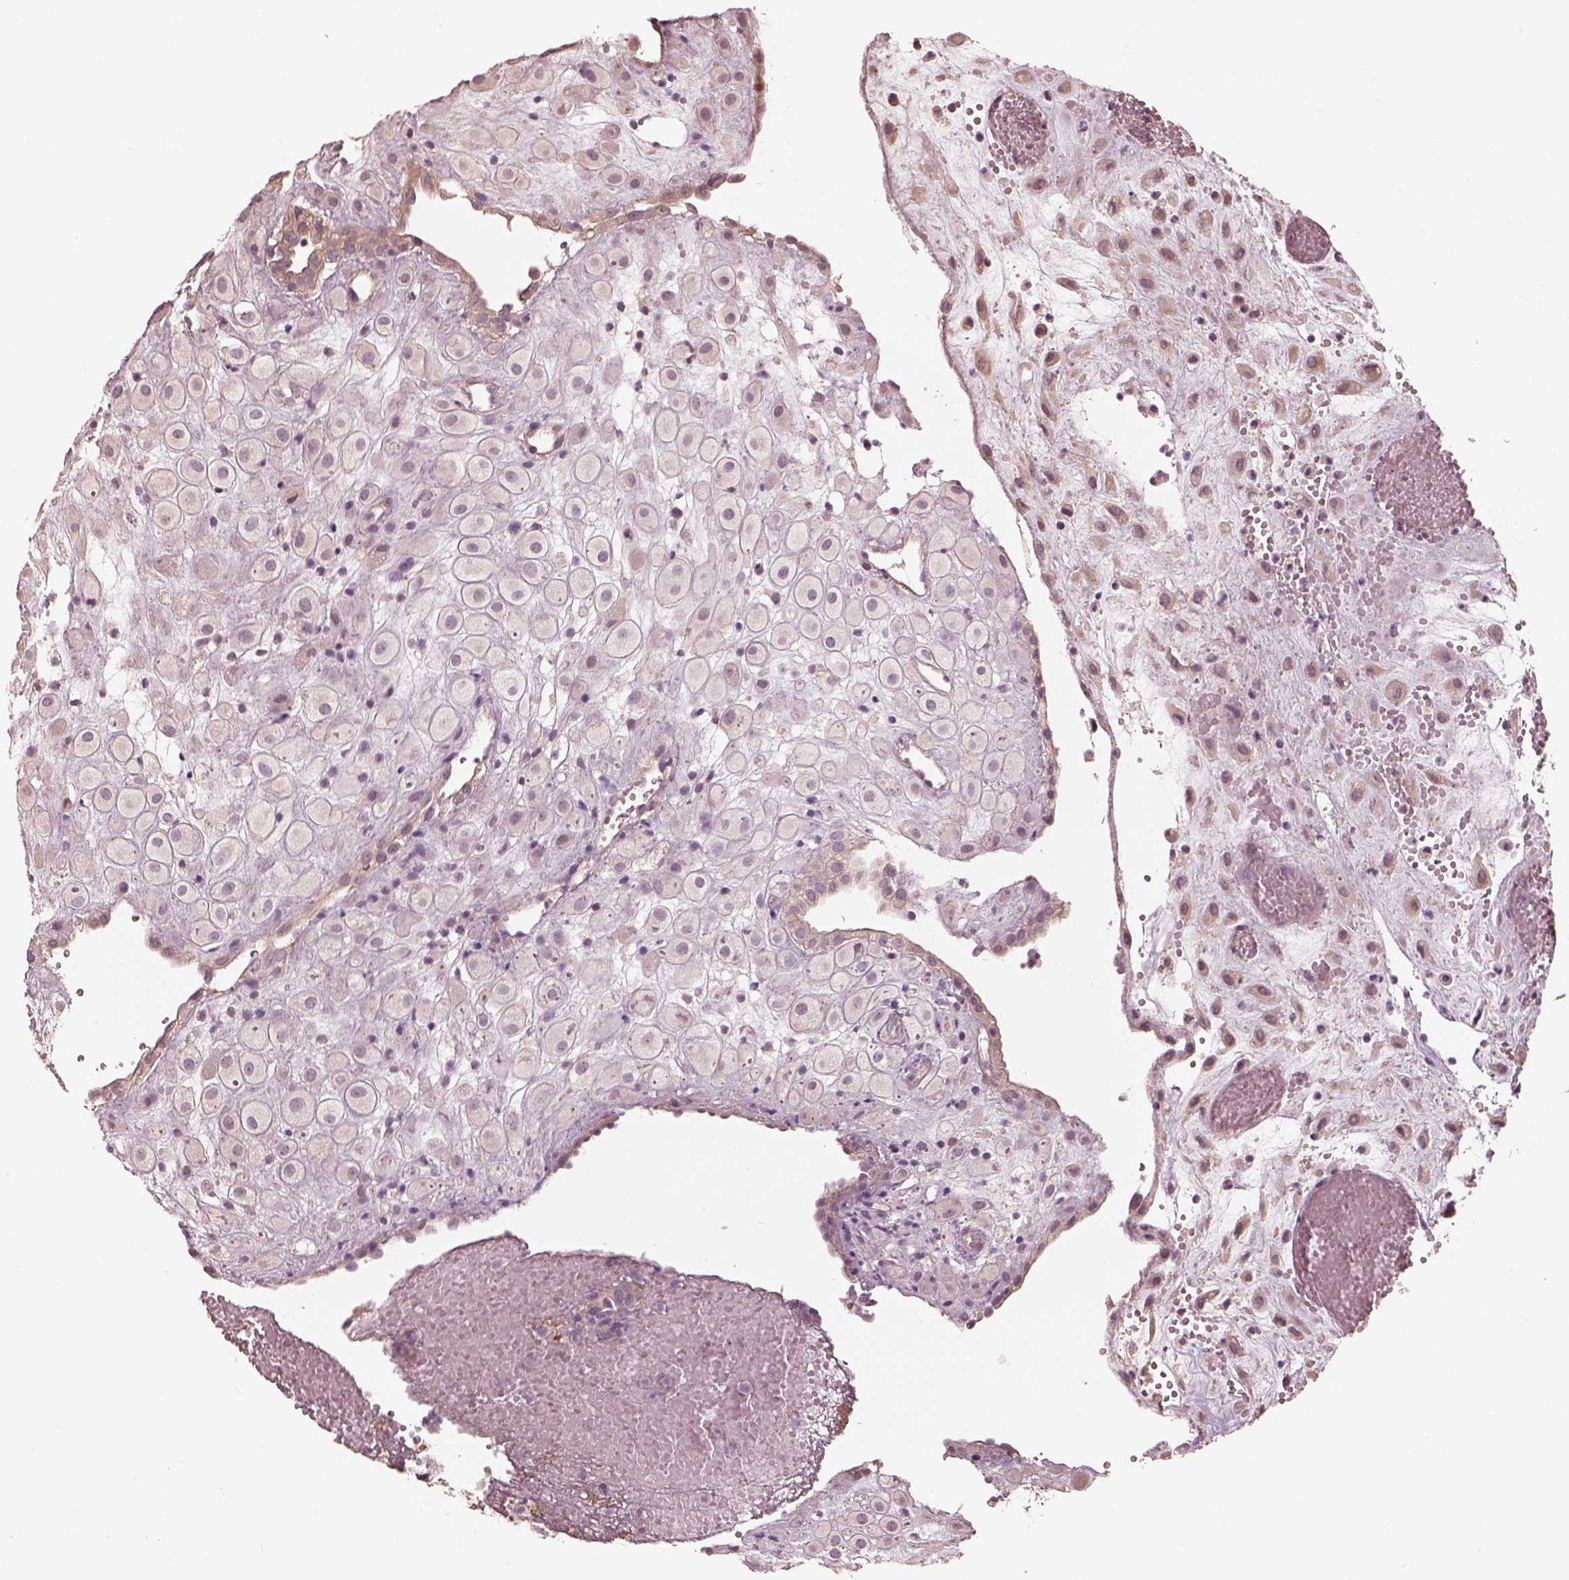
{"staining": {"intensity": "negative", "quantity": "none", "location": "none"}, "tissue": "placenta", "cell_type": "Decidual cells", "image_type": "normal", "snomed": [{"axis": "morphology", "description": "Normal tissue, NOS"}, {"axis": "topography", "description": "Placenta"}], "caption": "Photomicrograph shows no significant protein positivity in decidual cells of unremarkable placenta. (Stains: DAB (3,3'-diaminobenzidine) IHC with hematoxylin counter stain, Microscopy: brightfield microscopy at high magnification).", "gene": "KIF5C", "patient": {"sex": "female", "age": 24}}